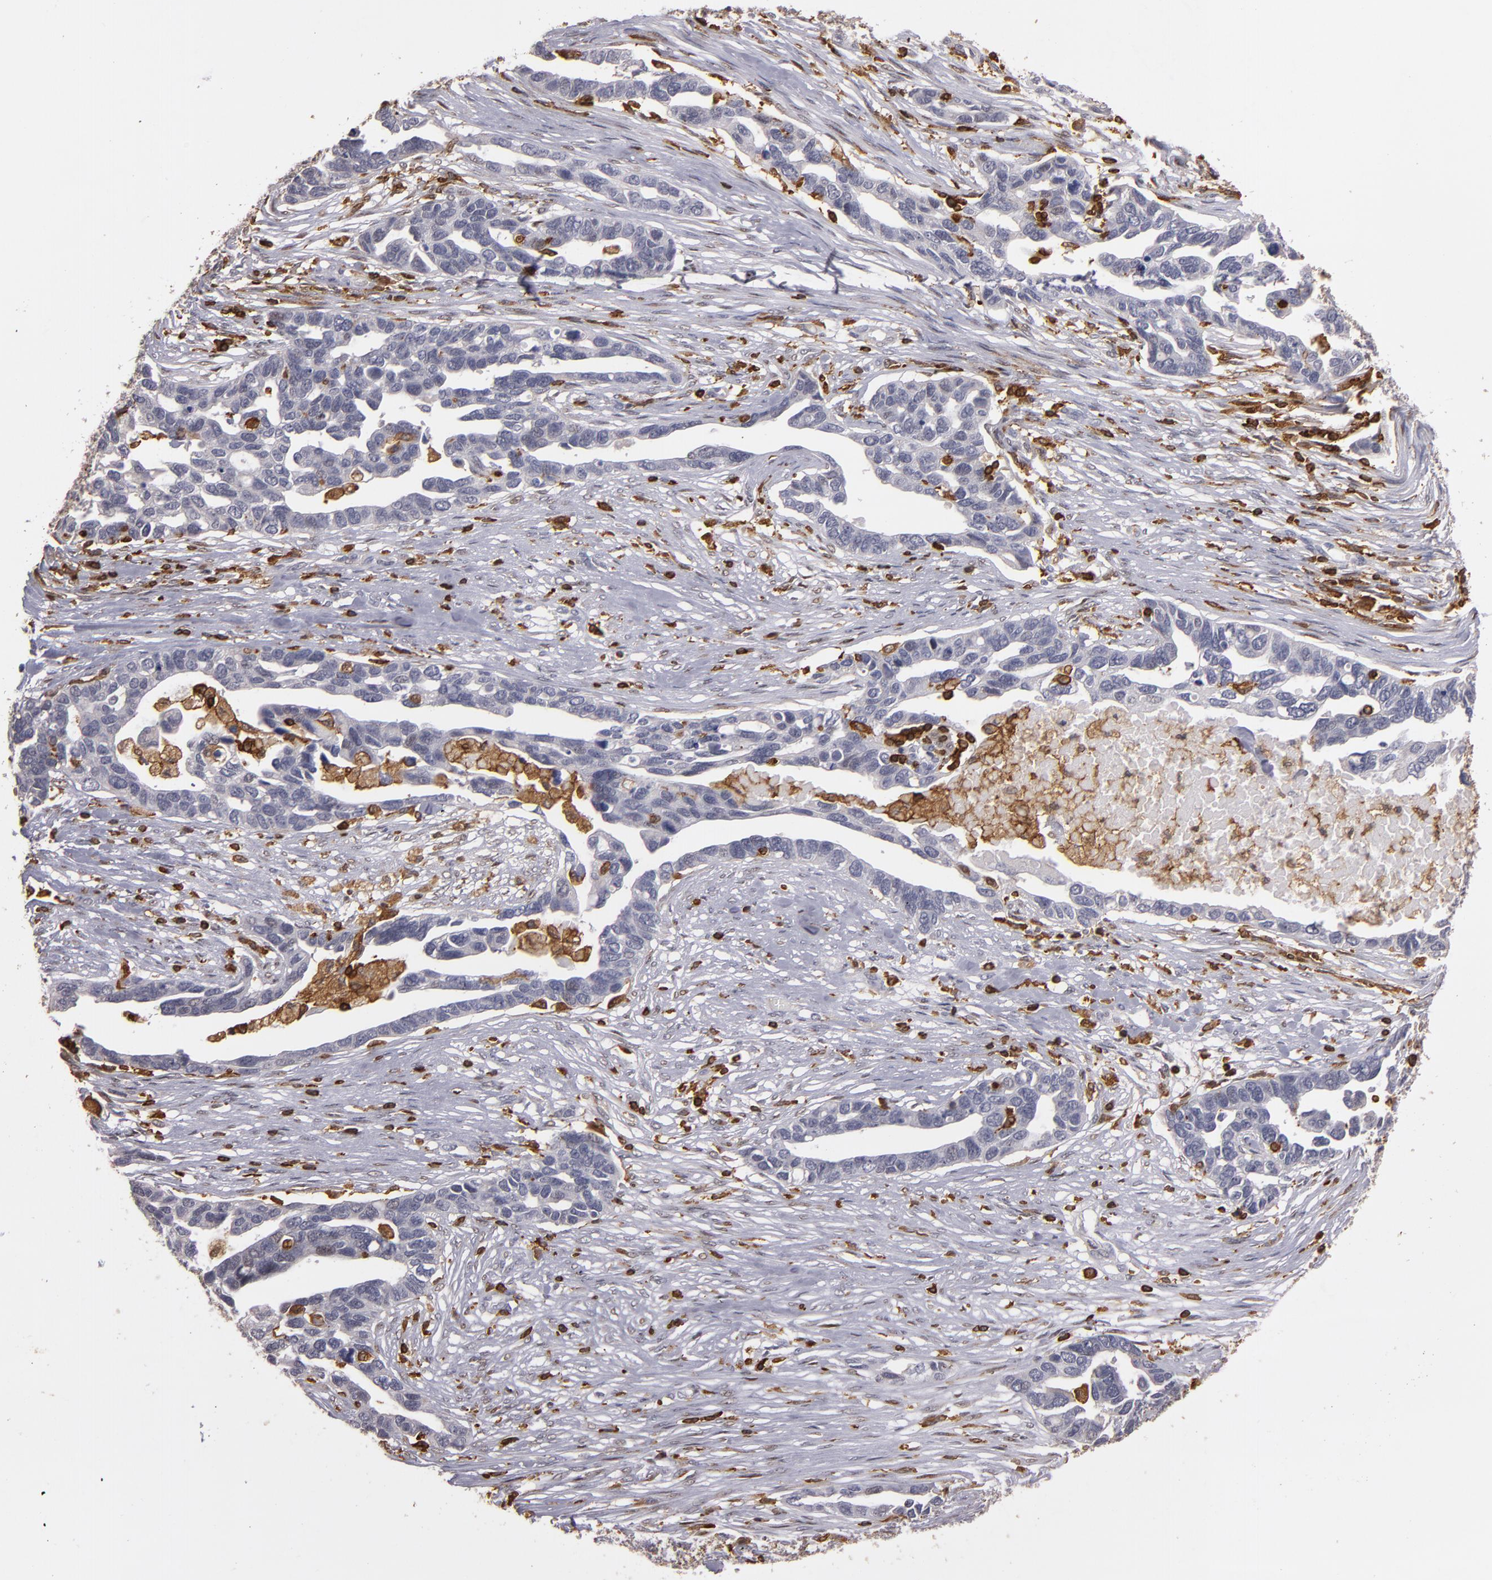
{"staining": {"intensity": "negative", "quantity": "none", "location": "none"}, "tissue": "ovarian cancer", "cell_type": "Tumor cells", "image_type": "cancer", "snomed": [{"axis": "morphology", "description": "Cystadenocarcinoma, serous, NOS"}, {"axis": "topography", "description": "Ovary"}], "caption": "An immunohistochemistry (IHC) histopathology image of serous cystadenocarcinoma (ovarian) is shown. There is no staining in tumor cells of serous cystadenocarcinoma (ovarian).", "gene": "WAS", "patient": {"sex": "female", "age": 54}}